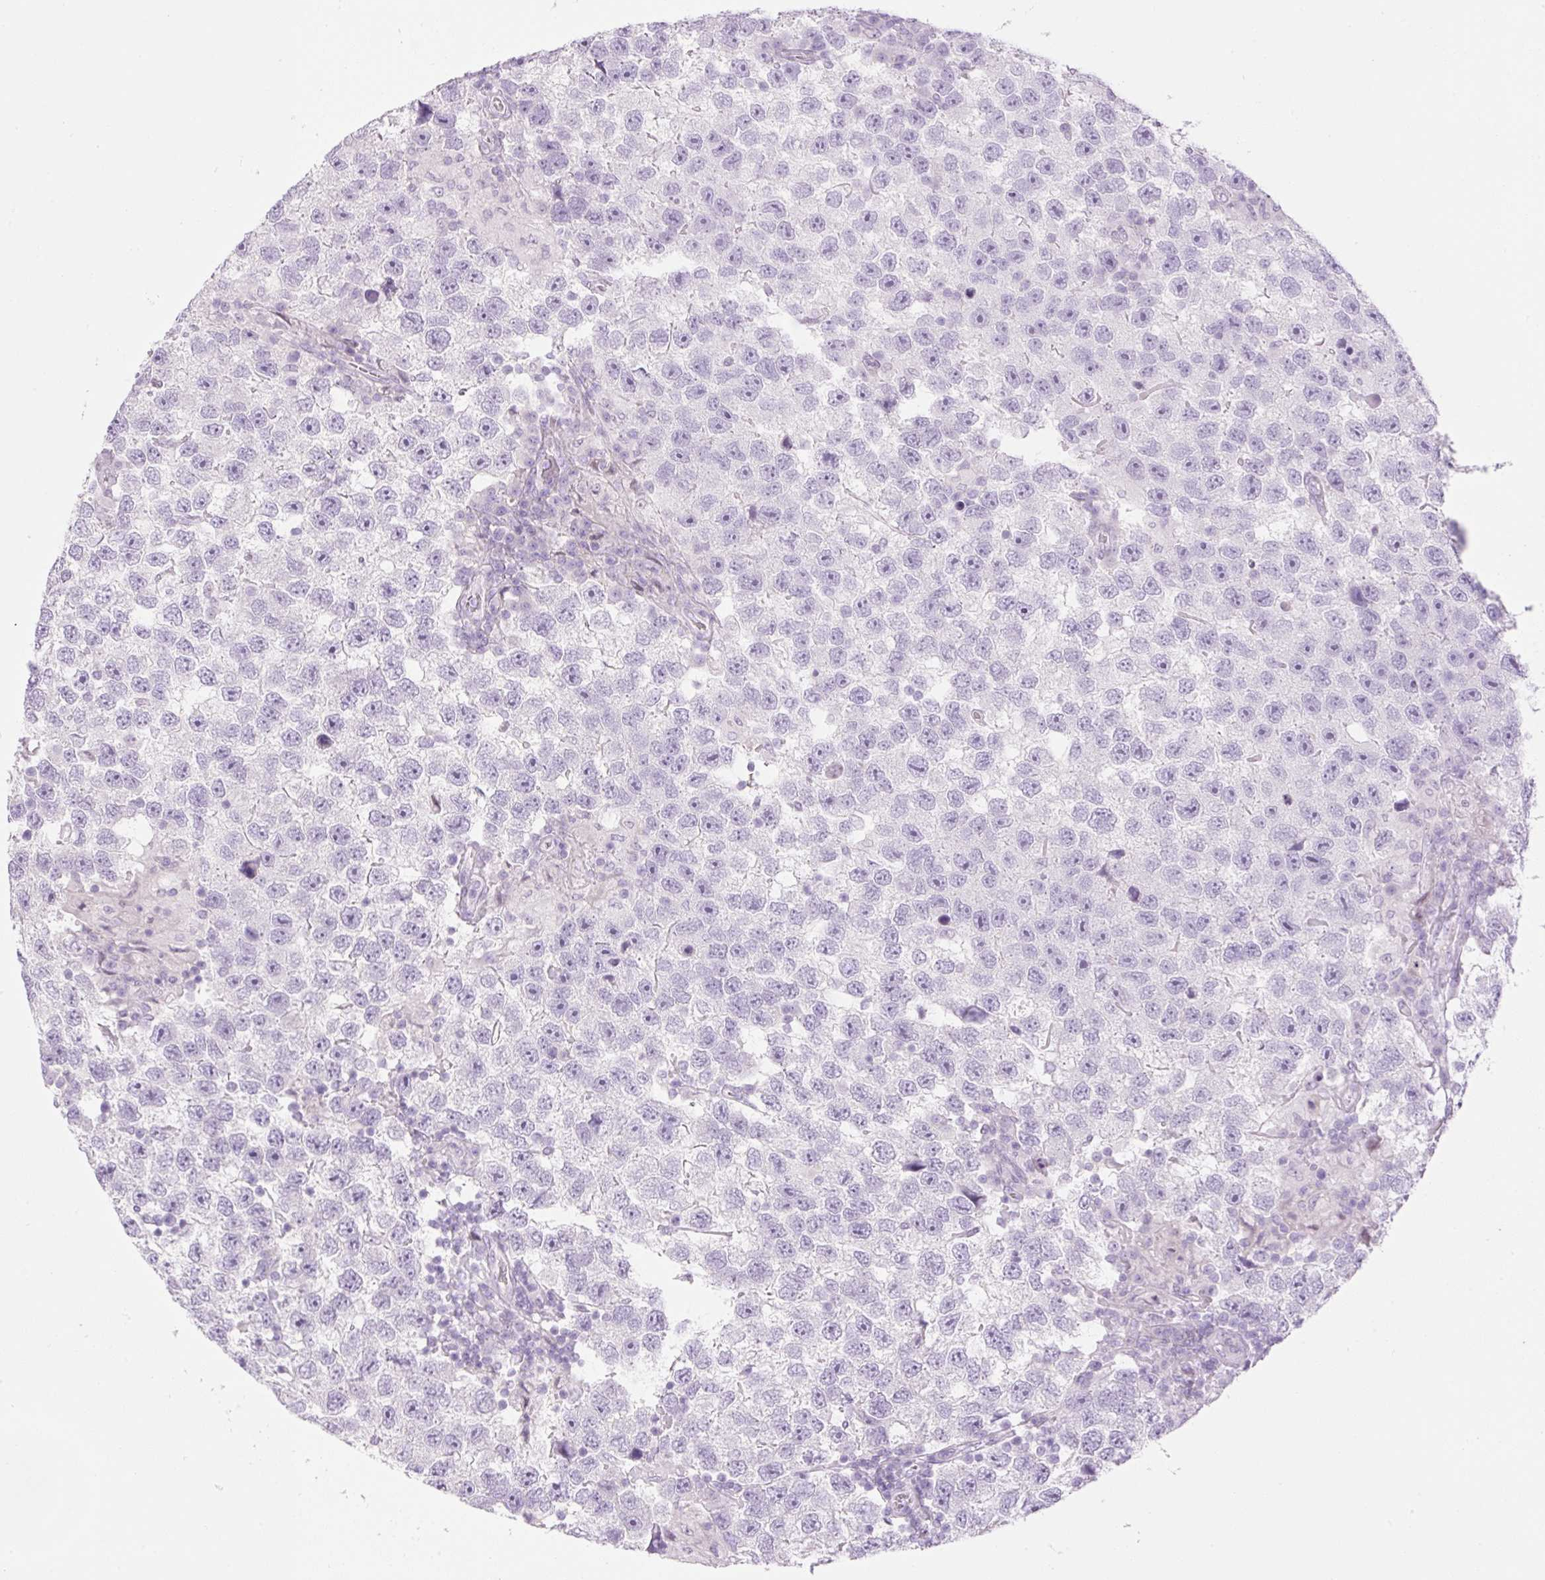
{"staining": {"intensity": "negative", "quantity": "none", "location": "none"}, "tissue": "testis cancer", "cell_type": "Tumor cells", "image_type": "cancer", "snomed": [{"axis": "morphology", "description": "Seminoma, NOS"}, {"axis": "topography", "description": "Testis"}], "caption": "Human testis cancer stained for a protein using immunohistochemistry displays no positivity in tumor cells.", "gene": "SP140L", "patient": {"sex": "male", "age": 26}}